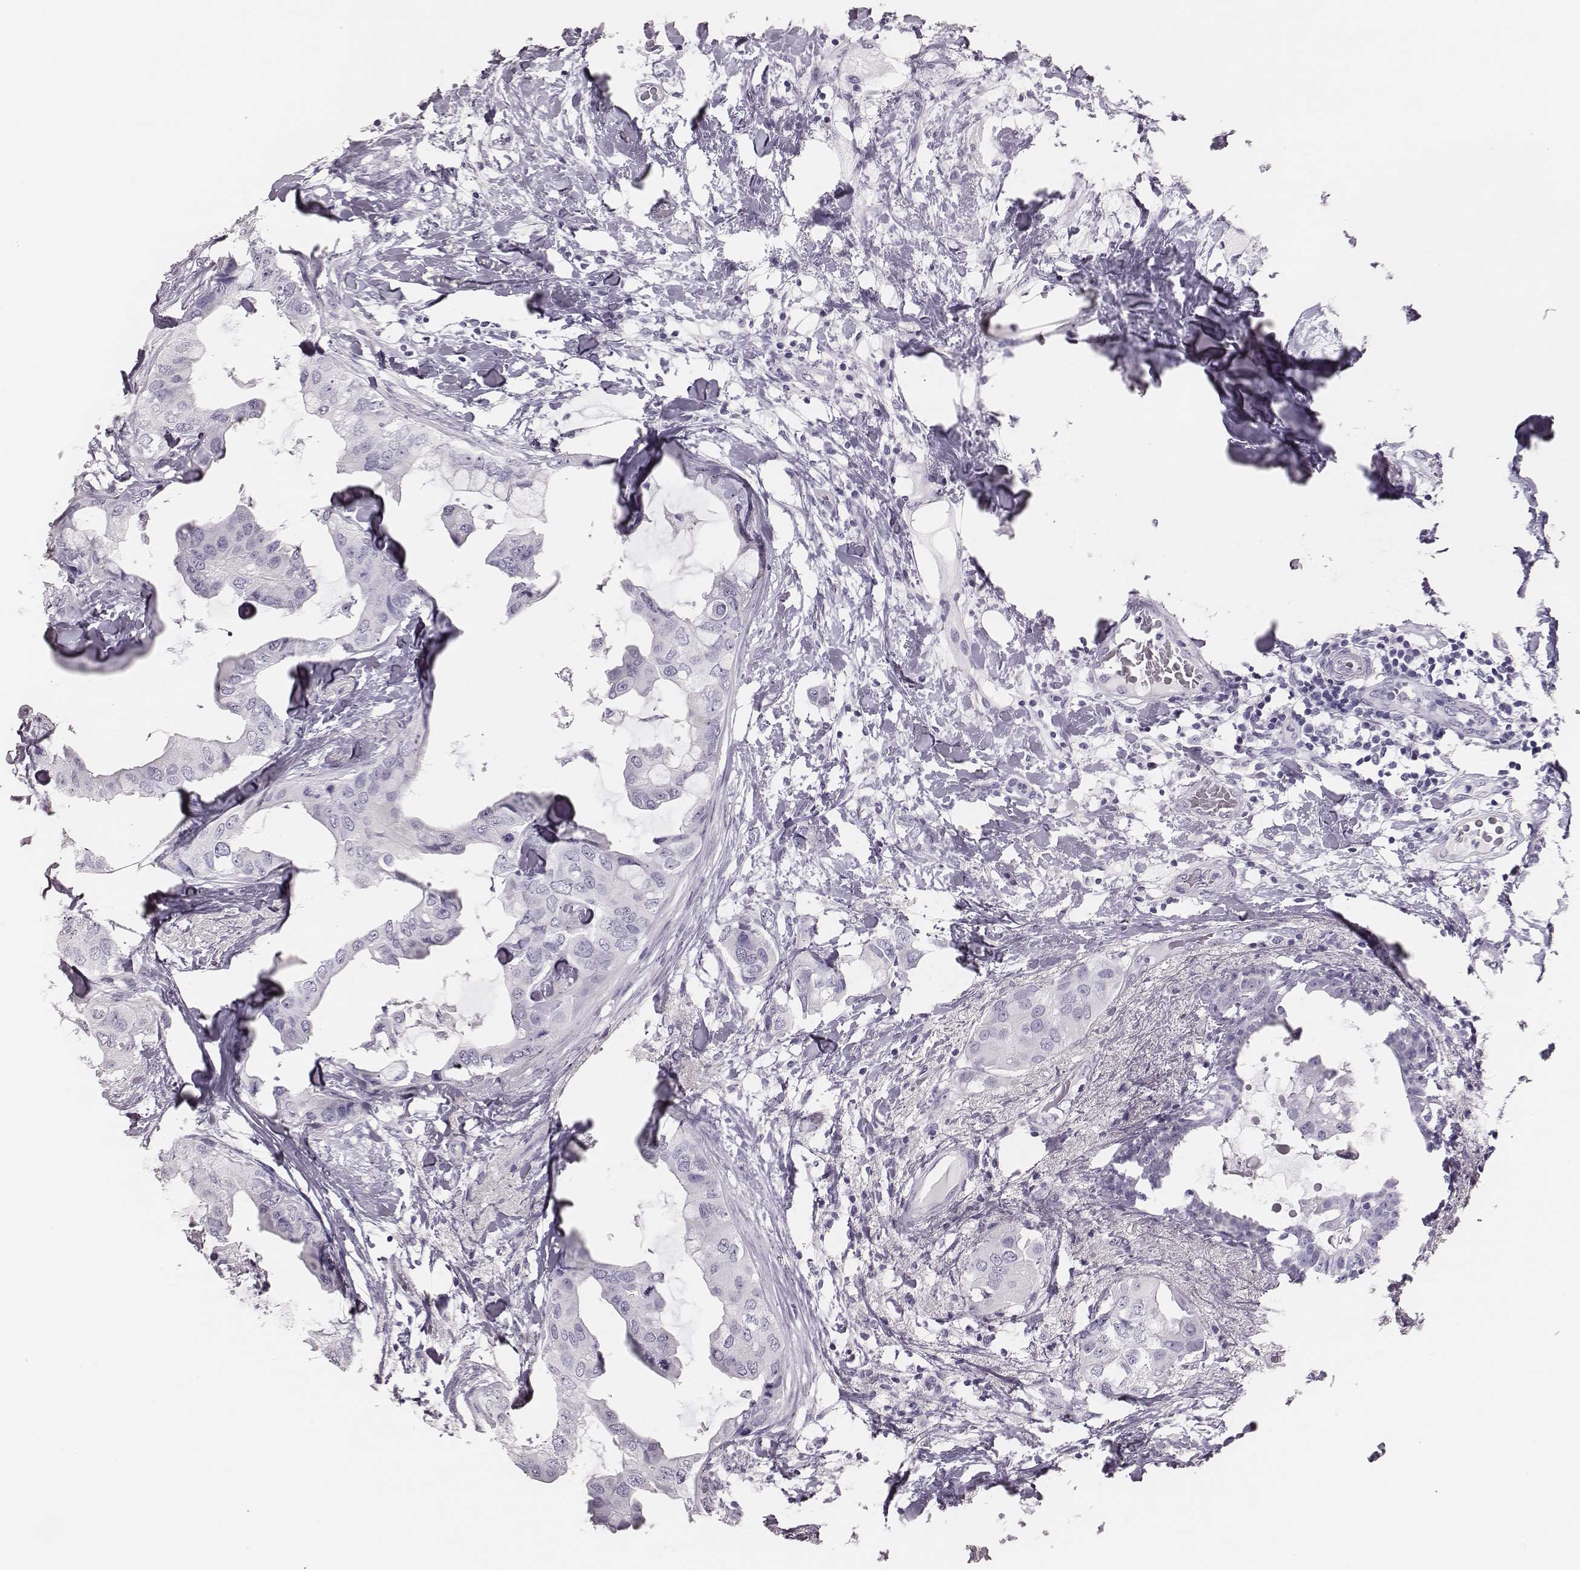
{"staining": {"intensity": "negative", "quantity": "none", "location": "none"}, "tissue": "breast cancer", "cell_type": "Tumor cells", "image_type": "cancer", "snomed": [{"axis": "morphology", "description": "Normal tissue, NOS"}, {"axis": "morphology", "description": "Duct carcinoma"}, {"axis": "topography", "description": "Breast"}], "caption": "A histopathology image of breast cancer stained for a protein exhibits no brown staining in tumor cells. (DAB immunohistochemistry (IHC), high magnification).", "gene": "H1-6", "patient": {"sex": "female", "age": 40}}